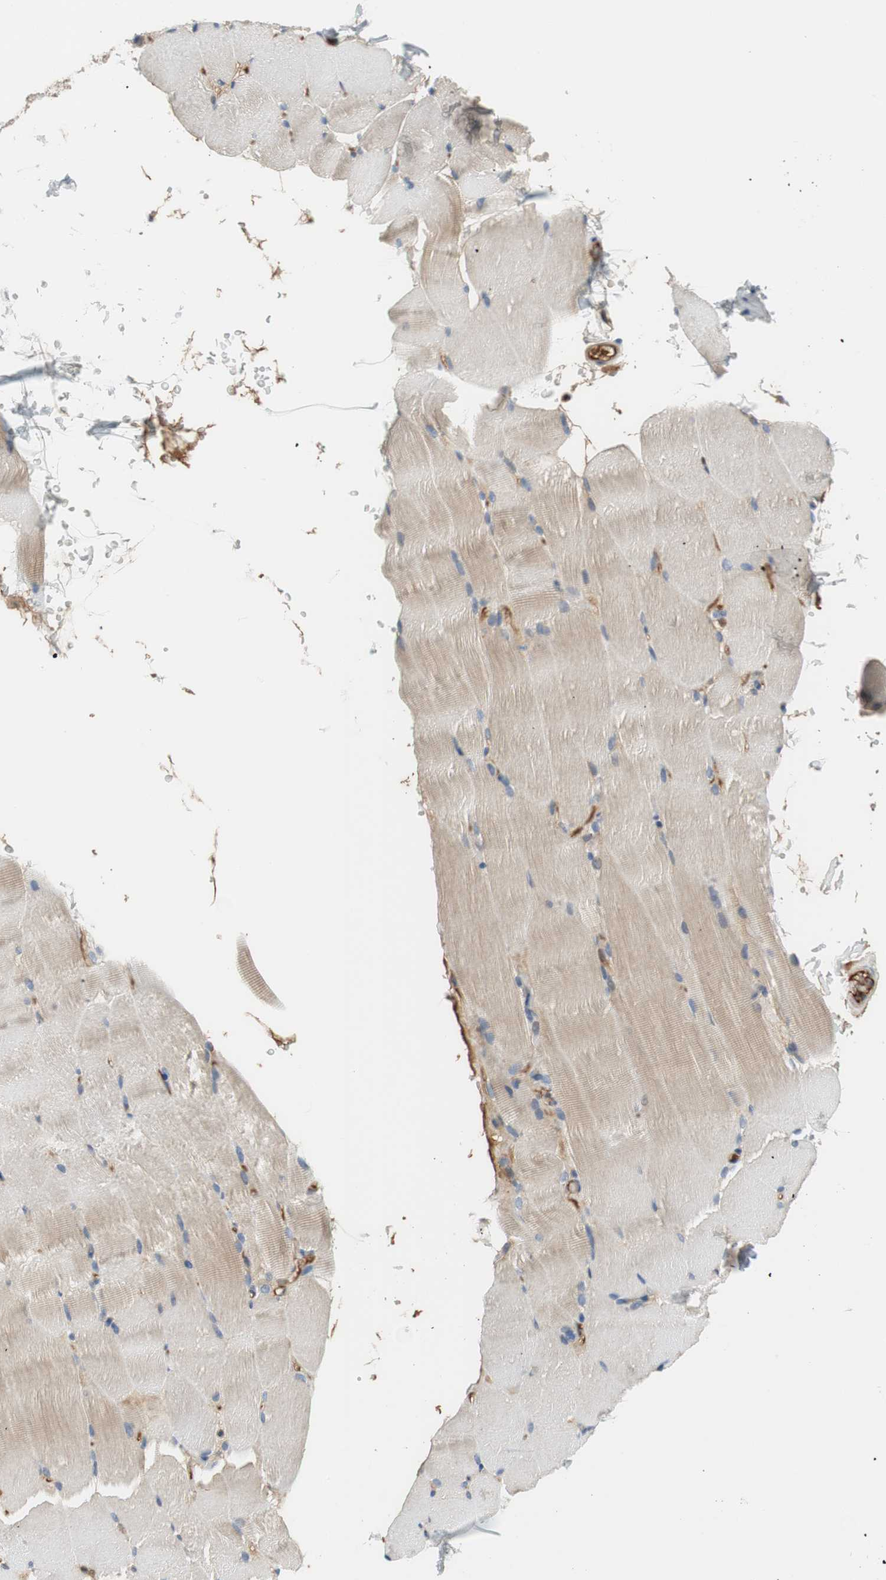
{"staining": {"intensity": "weak", "quantity": "25%-75%", "location": "cytoplasmic/membranous"}, "tissue": "skeletal muscle", "cell_type": "Myocytes", "image_type": "normal", "snomed": [{"axis": "morphology", "description": "Normal tissue, NOS"}, {"axis": "topography", "description": "Skeletal muscle"}, {"axis": "topography", "description": "Parathyroid gland"}], "caption": "About 25%-75% of myocytes in unremarkable skeletal muscle display weak cytoplasmic/membranous protein staining as visualized by brown immunohistochemical staining.", "gene": "C4A", "patient": {"sex": "female", "age": 37}}